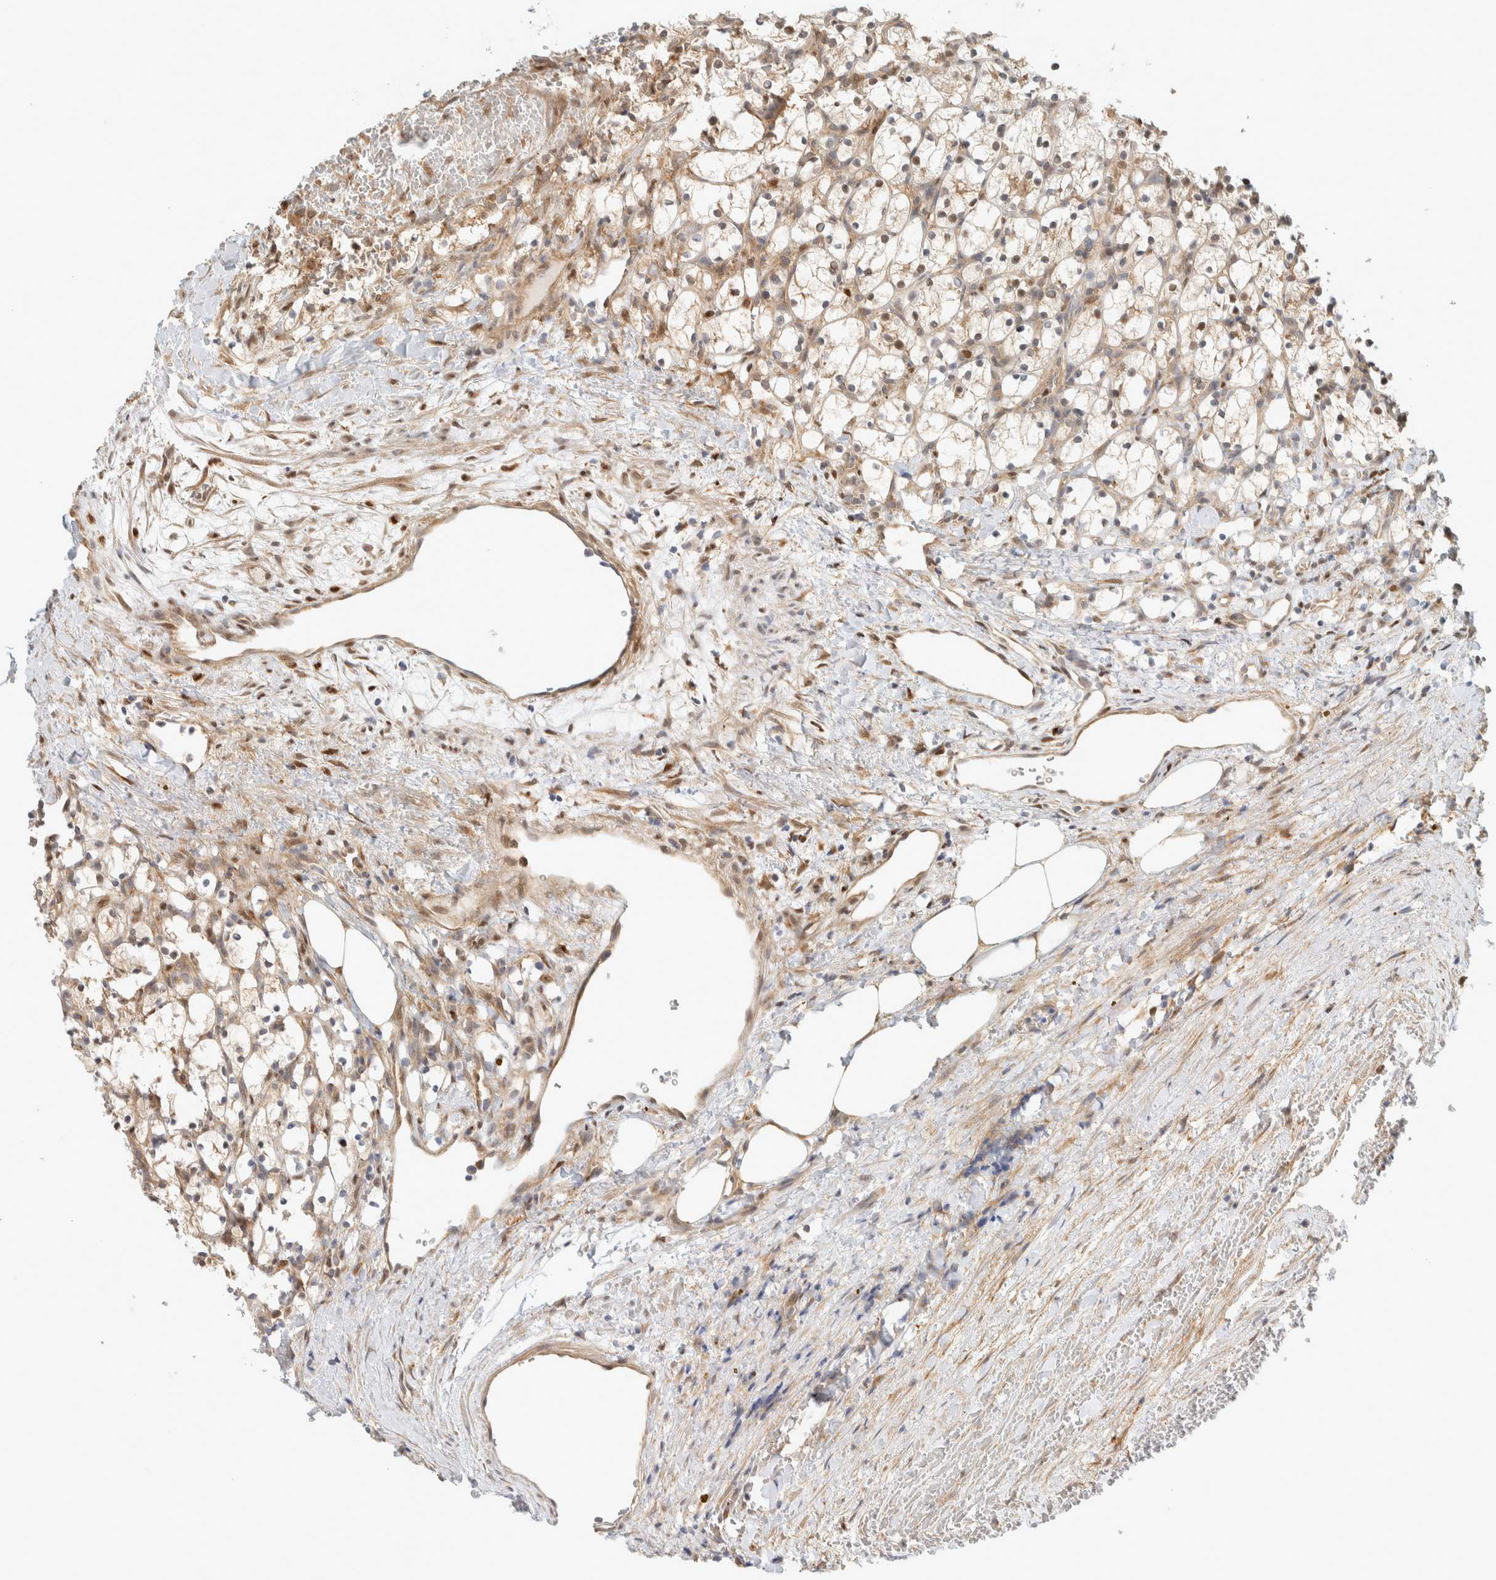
{"staining": {"intensity": "weak", "quantity": ">75%", "location": "cytoplasmic/membranous,nuclear"}, "tissue": "renal cancer", "cell_type": "Tumor cells", "image_type": "cancer", "snomed": [{"axis": "morphology", "description": "Adenocarcinoma, NOS"}, {"axis": "topography", "description": "Kidney"}], "caption": "There is low levels of weak cytoplasmic/membranous and nuclear expression in tumor cells of renal adenocarcinoma, as demonstrated by immunohistochemical staining (brown color).", "gene": "TFE3", "patient": {"sex": "female", "age": 69}}